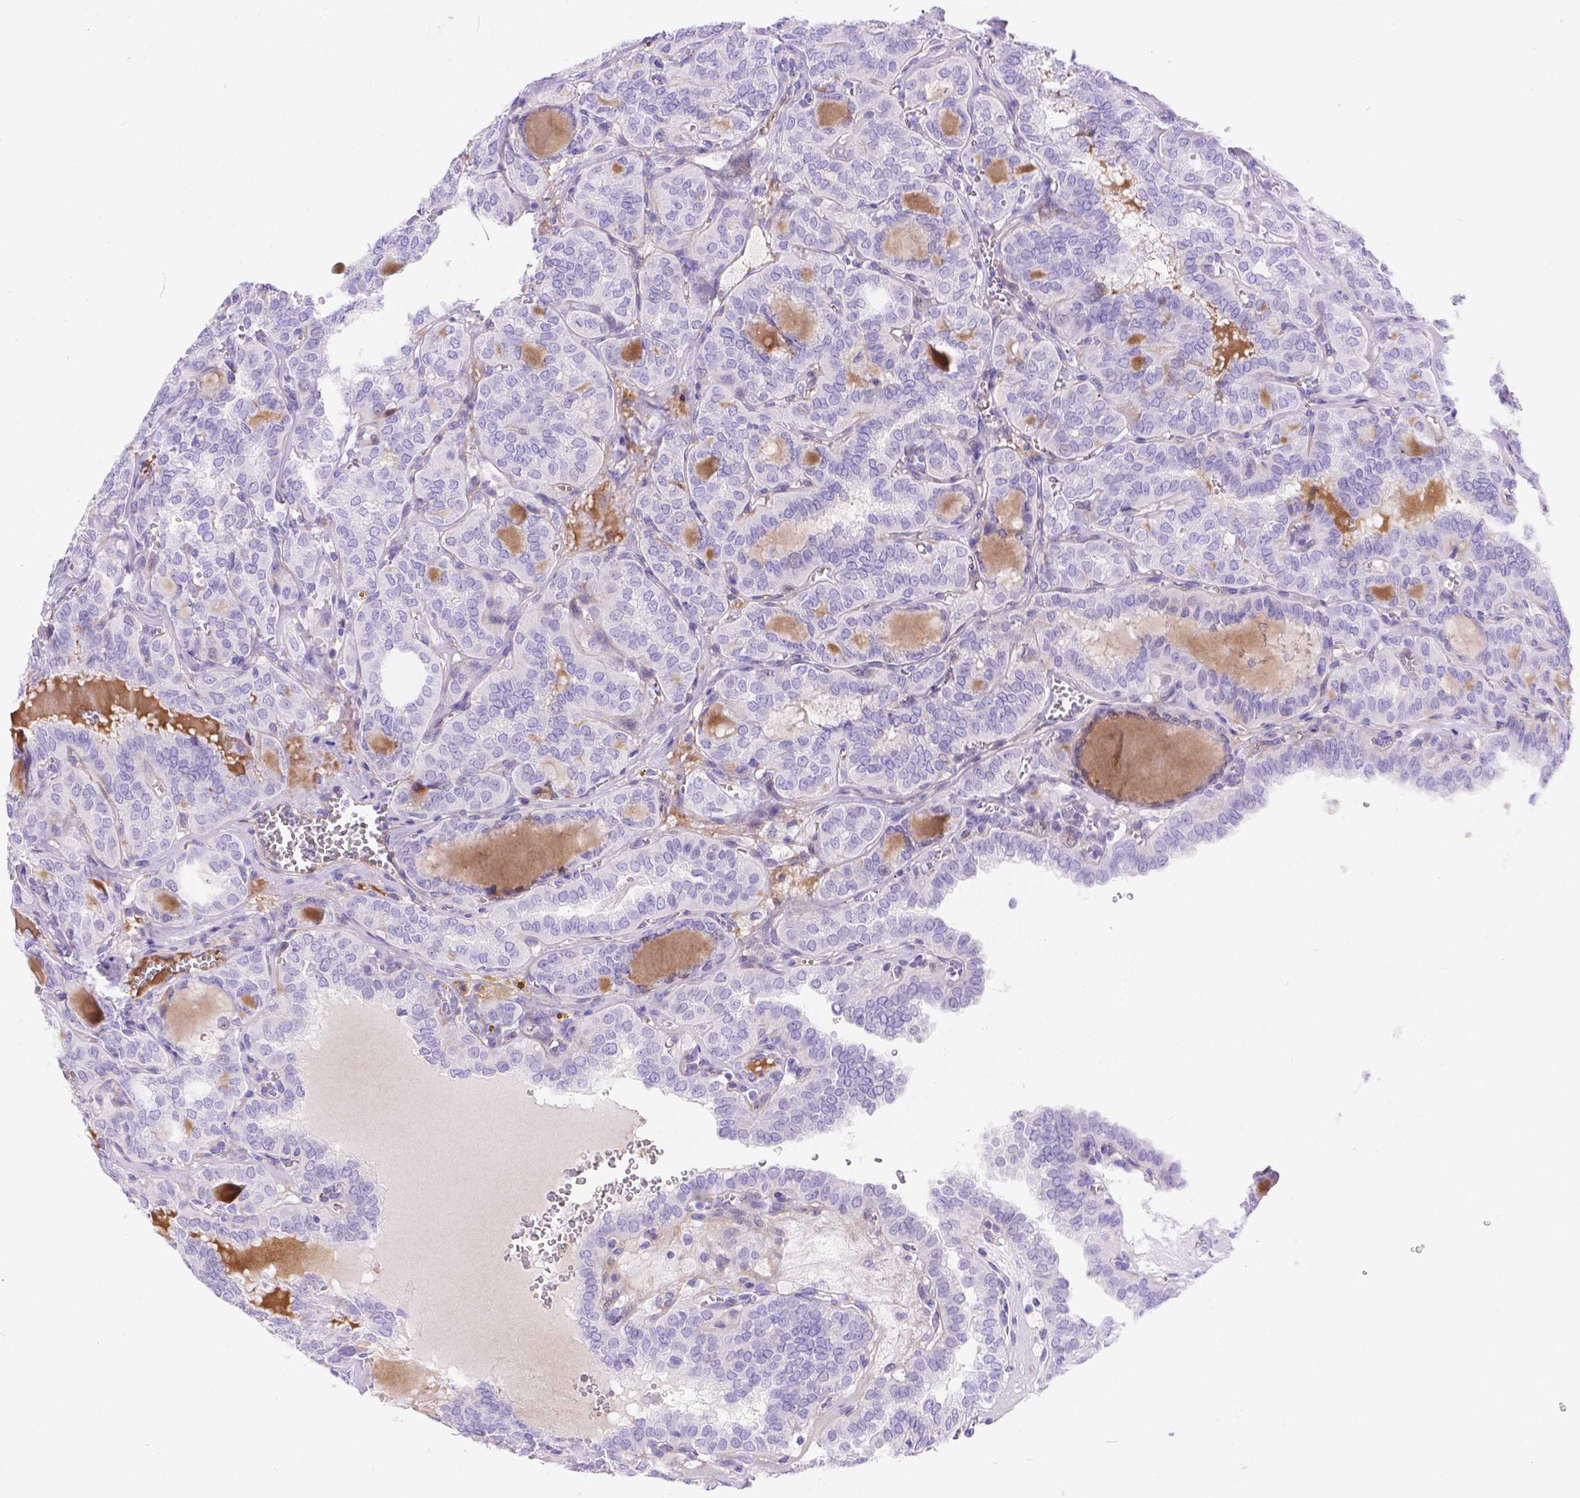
{"staining": {"intensity": "negative", "quantity": "none", "location": "none"}, "tissue": "thyroid cancer", "cell_type": "Tumor cells", "image_type": "cancer", "snomed": [{"axis": "morphology", "description": "Papillary adenocarcinoma, NOS"}, {"axis": "topography", "description": "Thyroid gland"}], "caption": "The image reveals no significant staining in tumor cells of papillary adenocarcinoma (thyroid). (Brightfield microscopy of DAB immunohistochemistry at high magnification).", "gene": "KLHL10", "patient": {"sex": "female", "age": 41}}